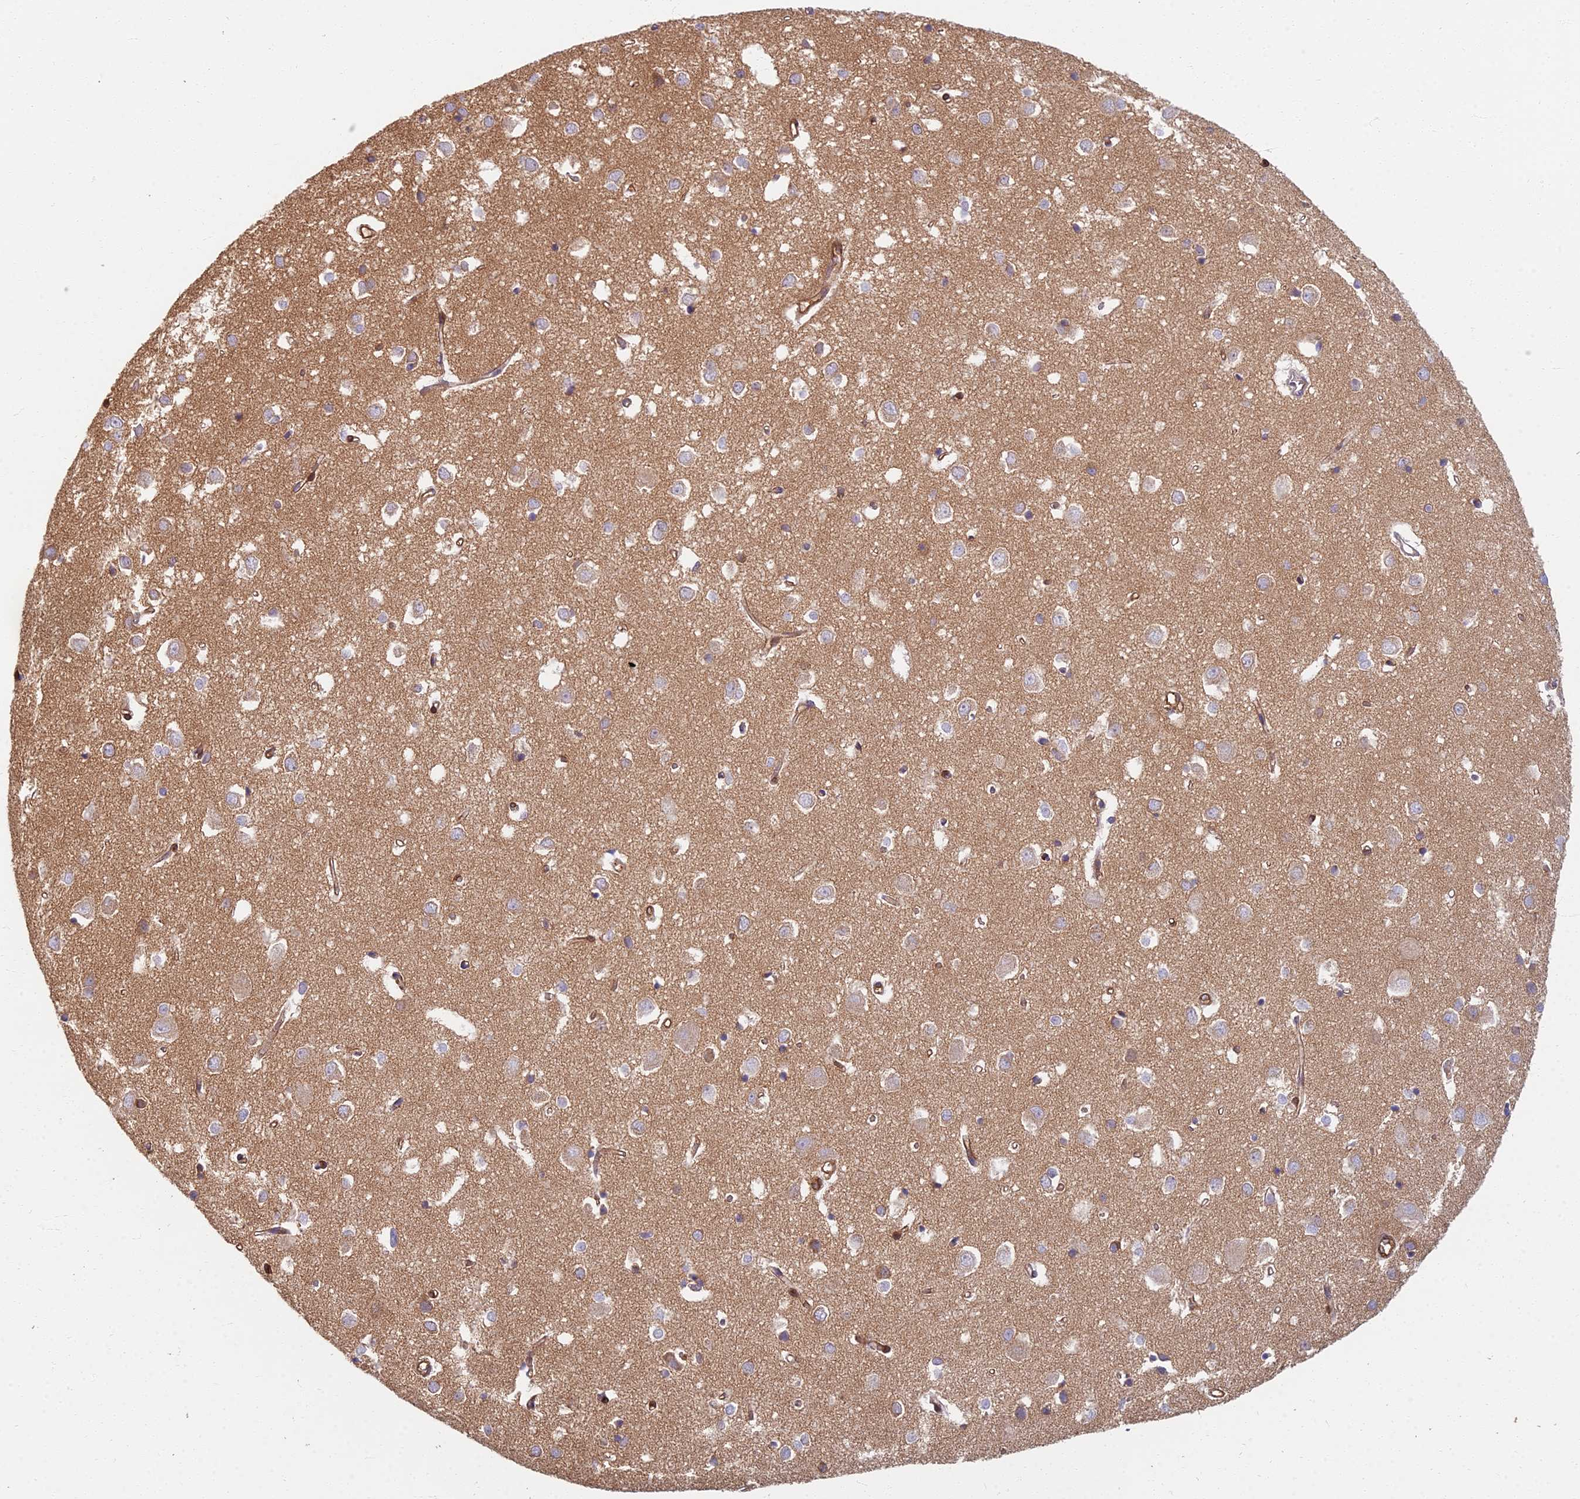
{"staining": {"intensity": "moderate", "quantity": ">75%", "location": "cytoplasmic/membranous"}, "tissue": "cerebral cortex", "cell_type": "Endothelial cells", "image_type": "normal", "snomed": [{"axis": "morphology", "description": "Normal tissue, NOS"}, {"axis": "topography", "description": "Cerebral cortex"}], "caption": "Protein staining of unremarkable cerebral cortex displays moderate cytoplasmic/membranous positivity in about >75% of endothelial cells.", "gene": "RBSN", "patient": {"sex": "female", "age": 64}}